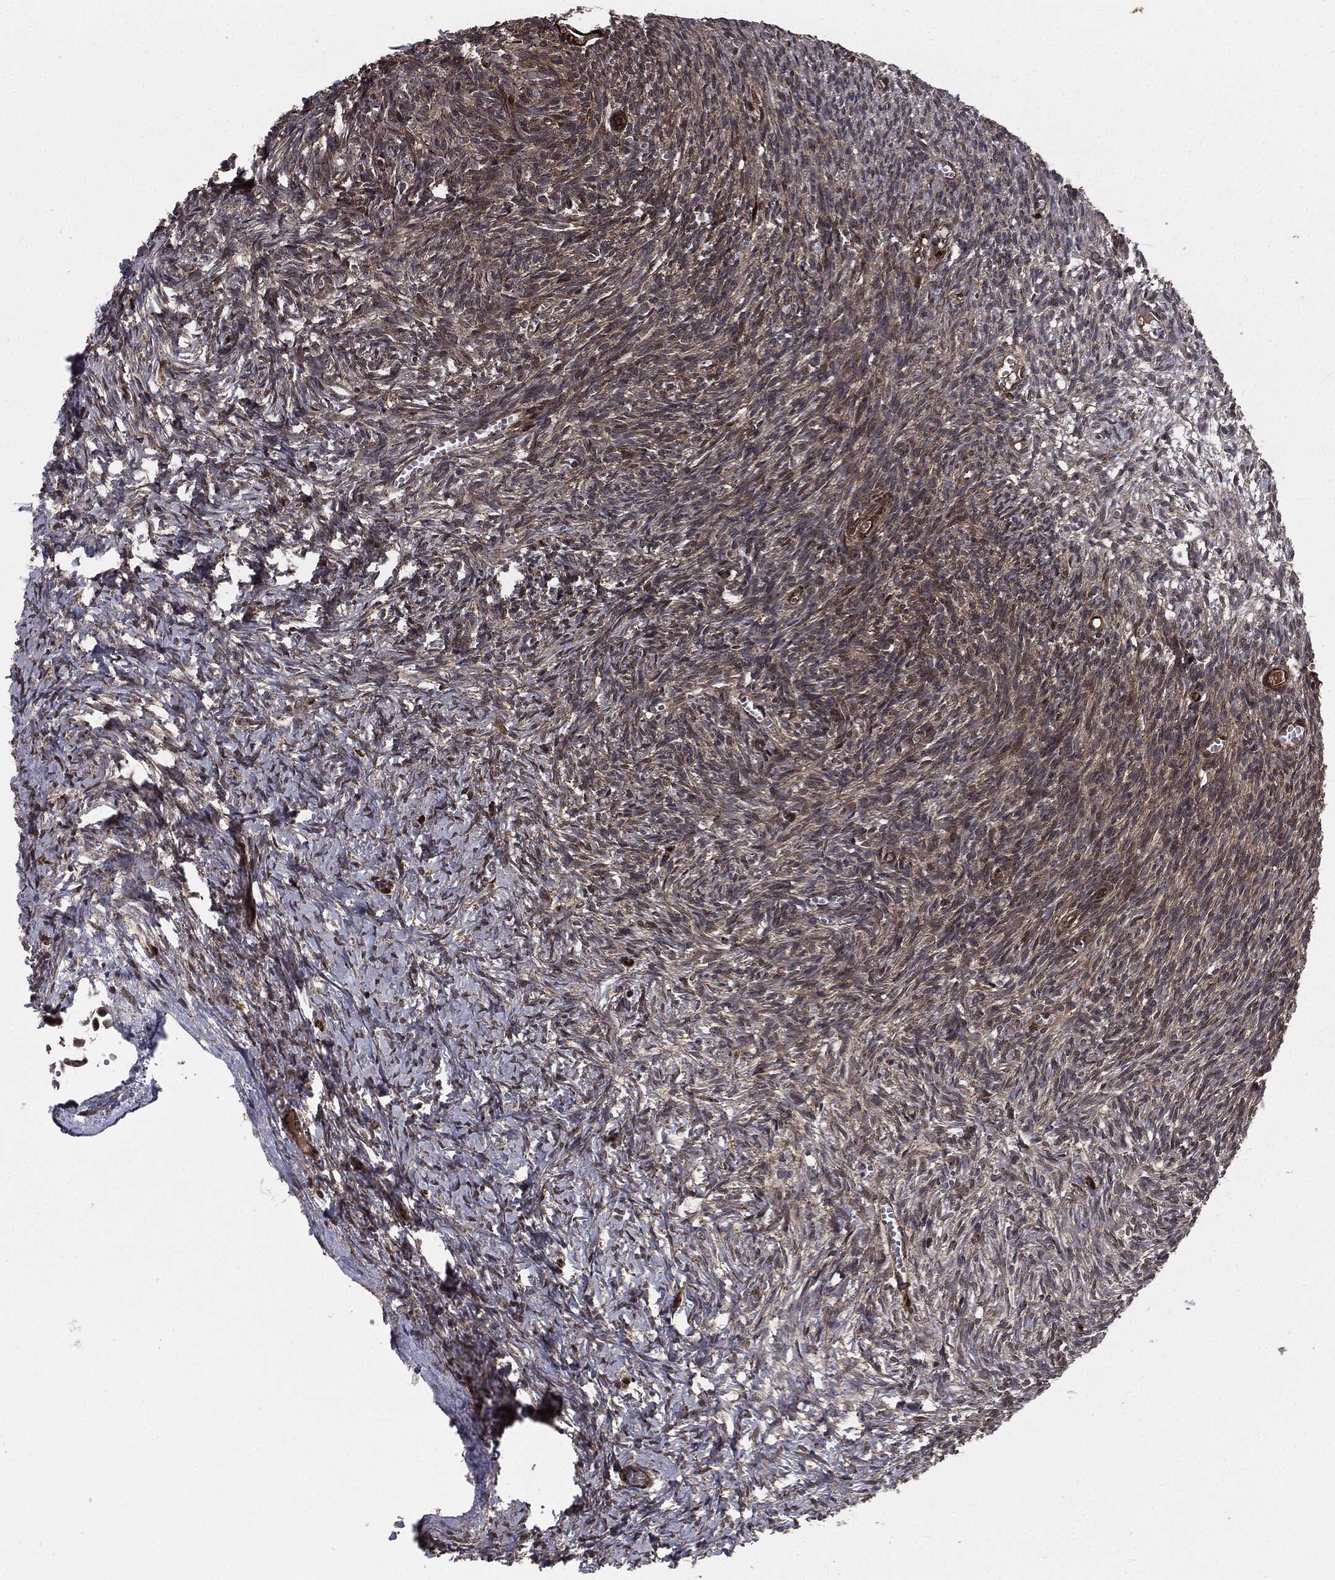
{"staining": {"intensity": "negative", "quantity": "none", "location": "none"}, "tissue": "ovary", "cell_type": "Ovarian stroma cells", "image_type": "normal", "snomed": [{"axis": "morphology", "description": "Normal tissue, NOS"}, {"axis": "topography", "description": "Ovary"}], "caption": "Immunohistochemistry micrograph of unremarkable ovary: ovary stained with DAB demonstrates no significant protein positivity in ovarian stroma cells. (IHC, brightfield microscopy, high magnification).", "gene": "PTPA", "patient": {"sex": "female", "age": 43}}